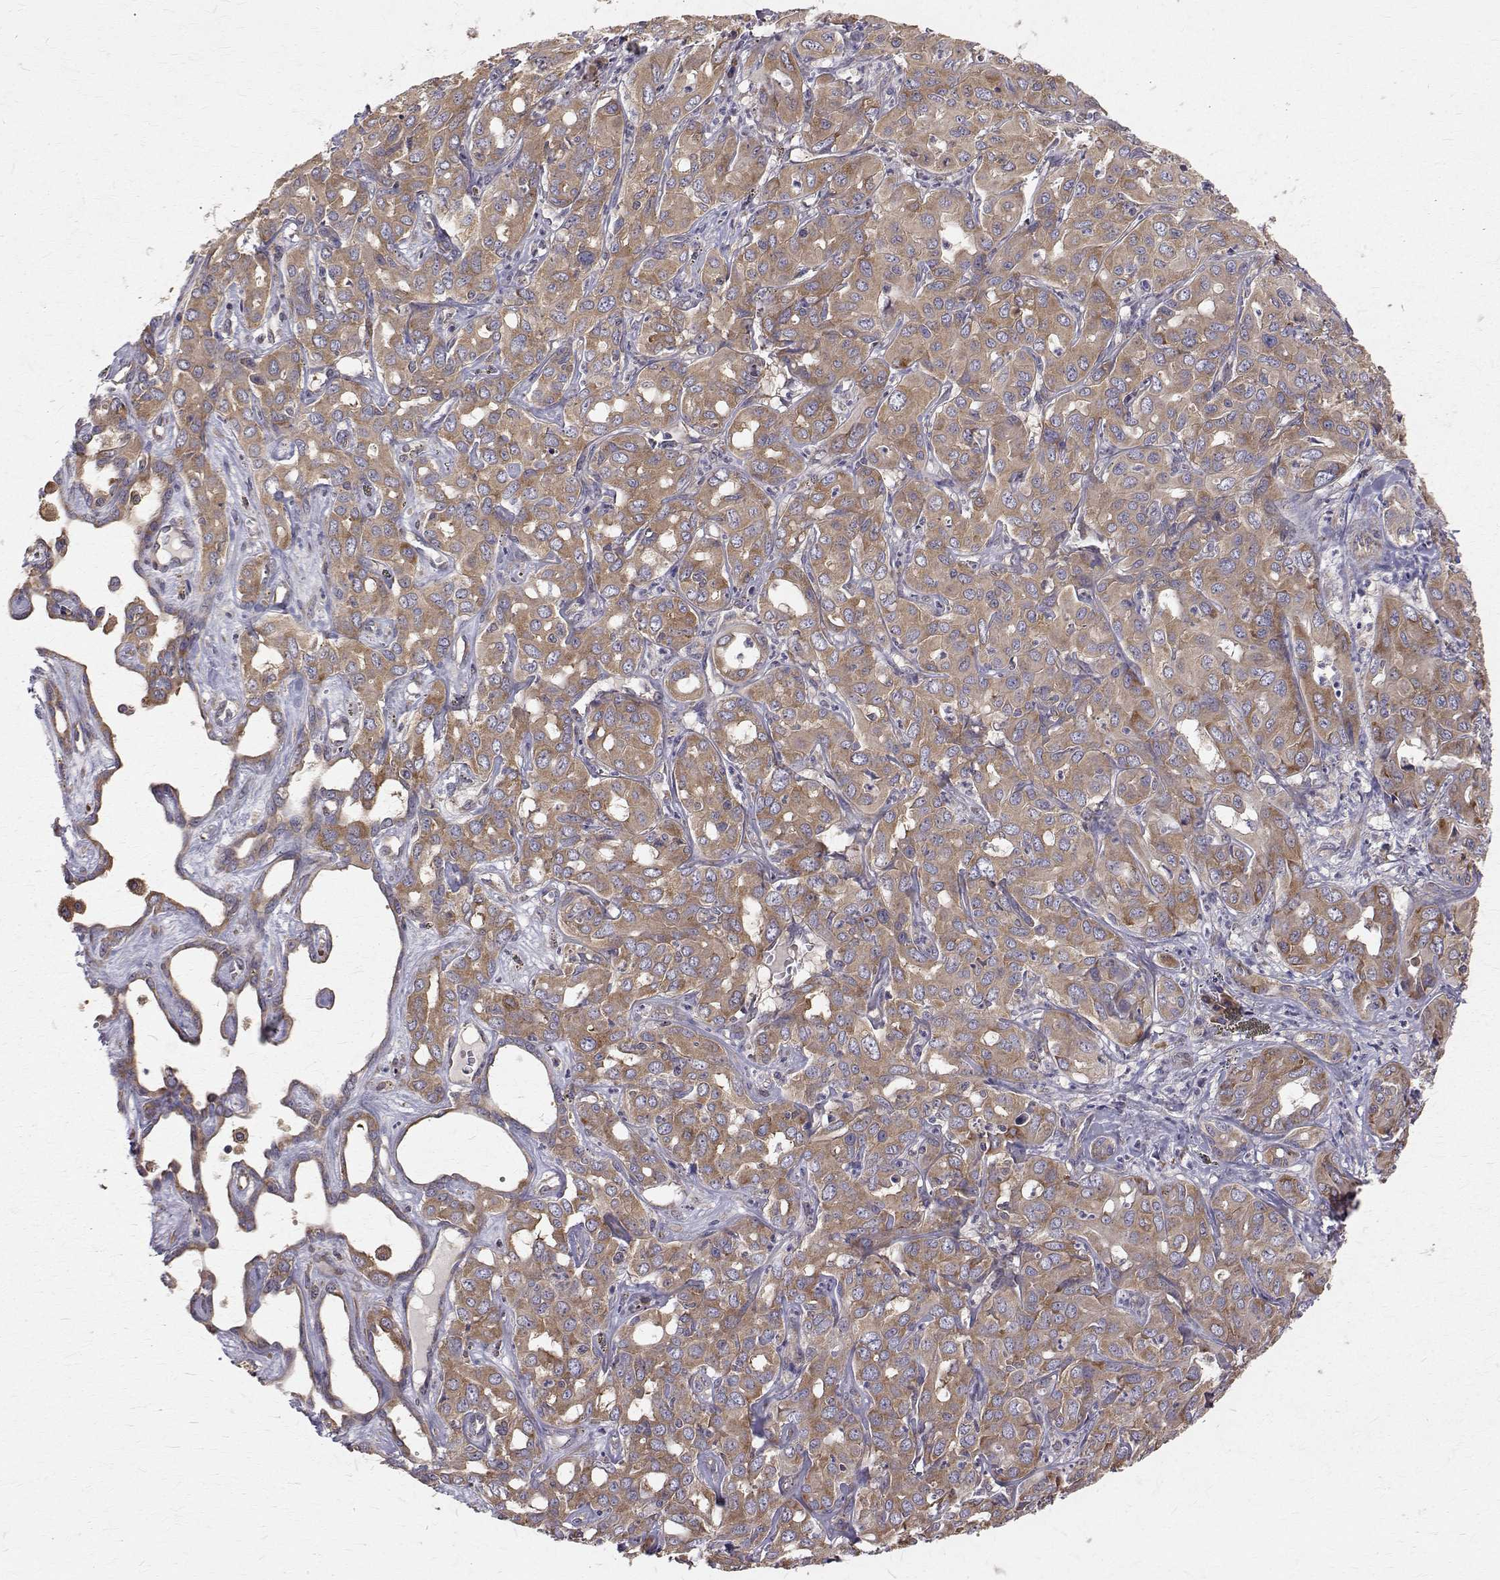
{"staining": {"intensity": "moderate", "quantity": ">75%", "location": "cytoplasmic/membranous"}, "tissue": "liver cancer", "cell_type": "Tumor cells", "image_type": "cancer", "snomed": [{"axis": "morphology", "description": "Cholangiocarcinoma"}, {"axis": "topography", "description": "Liver"}], "caption": "Moderate cytoplasmic/membranous expression is seen in about >75% of tumor cells in liver cancer (cholangiocarcinoma). (Stains: DAB (3,3'-diaminobenzidine) in brown, nuclei in blue, Microscopy: brightfield microscopy at high magnification).", "gene": "FARSB", "patient": {"sex": "female", "age": 60}}